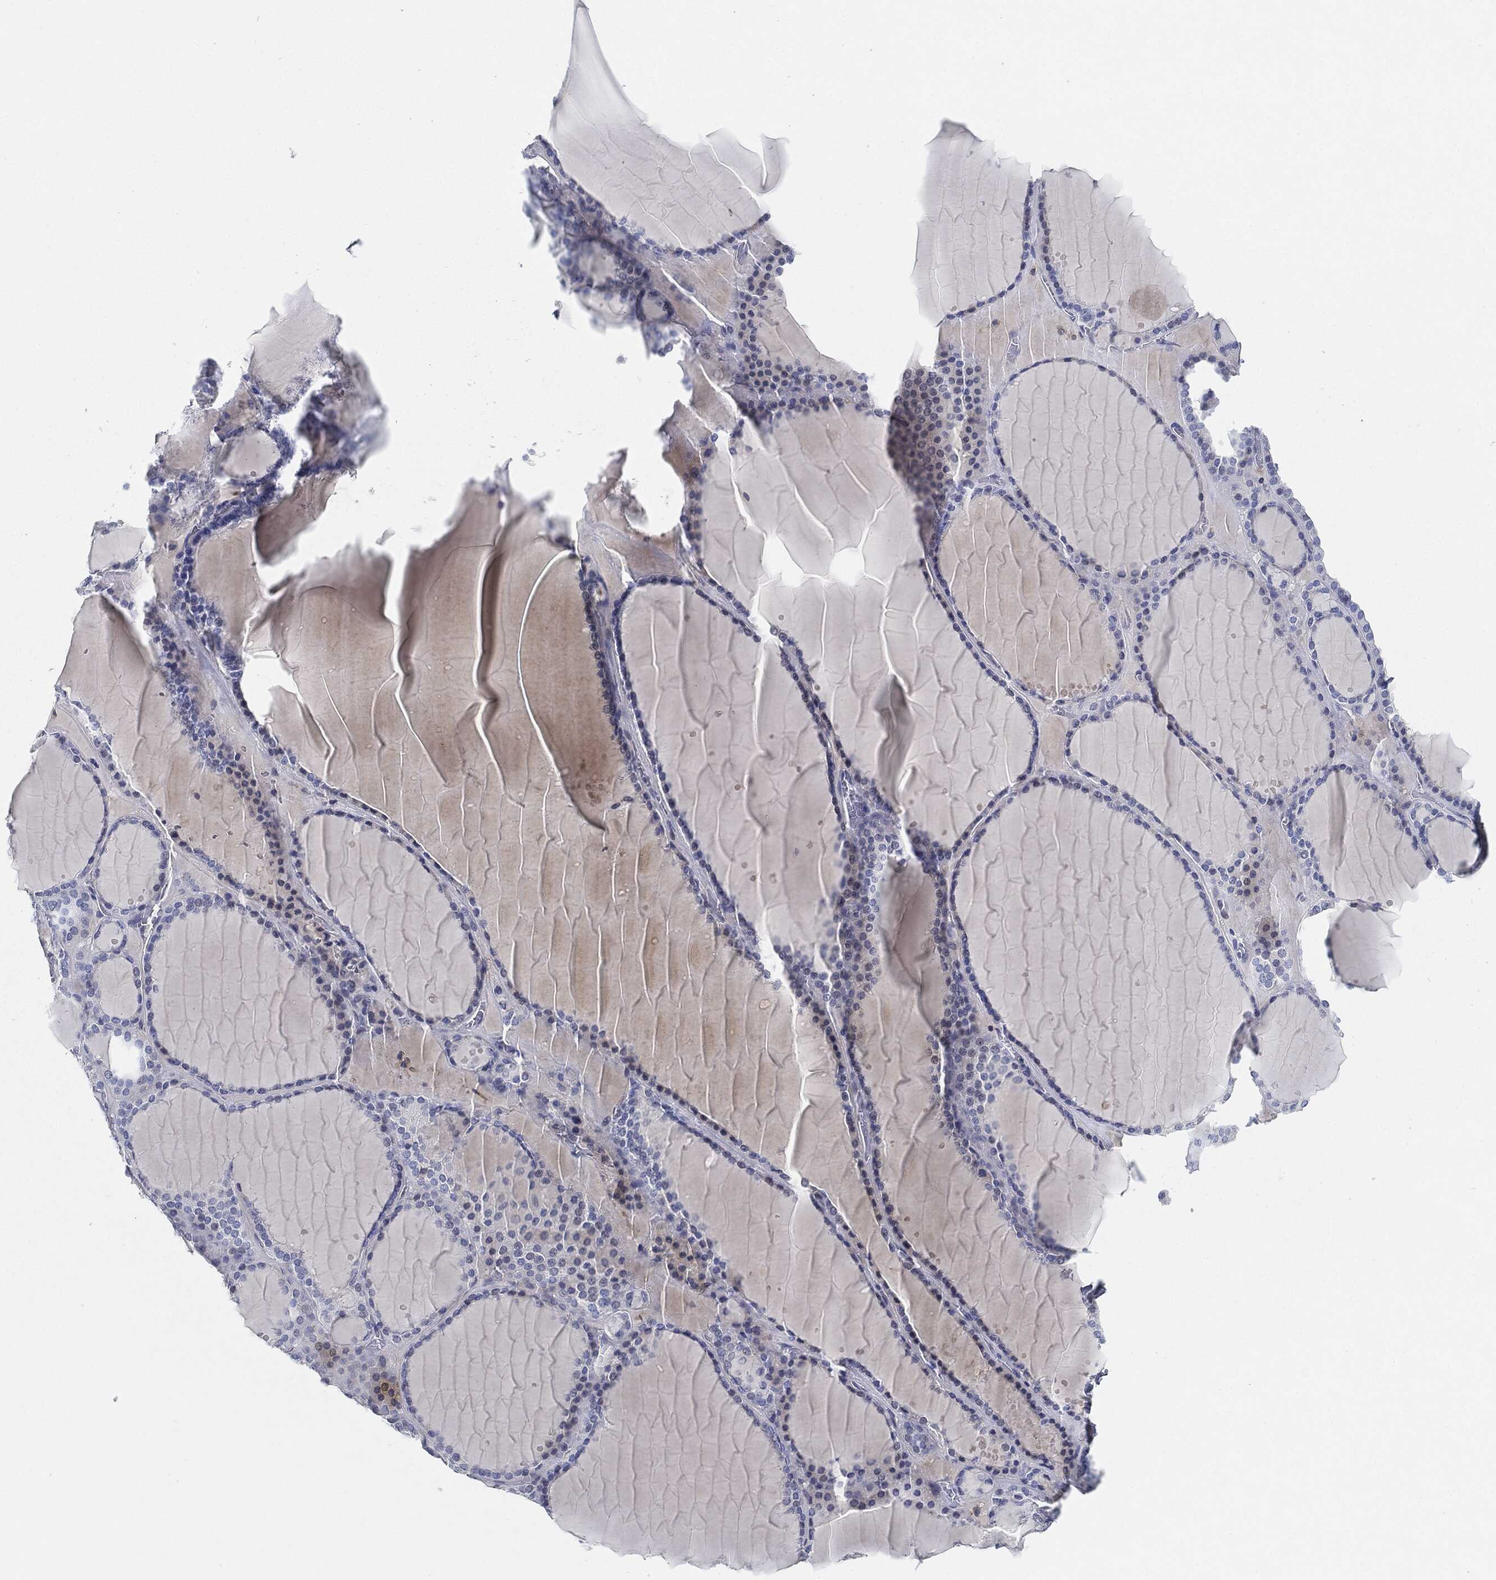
{"staining": {"intensity": "negative", "quantity": "none", "location": "none"}, "tissue": "thyroid gland", "cell_type": "Glandular cells", "image_type": "normal", "snomed": [{"axis": "morphology", "description": "Normal tissue, NOS"}, {"axis": "topography", "description": "Thyroid gland"}], "caption": "Image shows no protein staining in glandular cells of unremarkable thyroid gland. (DAB IHC with hematoxylin counter stain).", "gene": "NTRK1", "patient": {"sex": "male", "age": 63}}